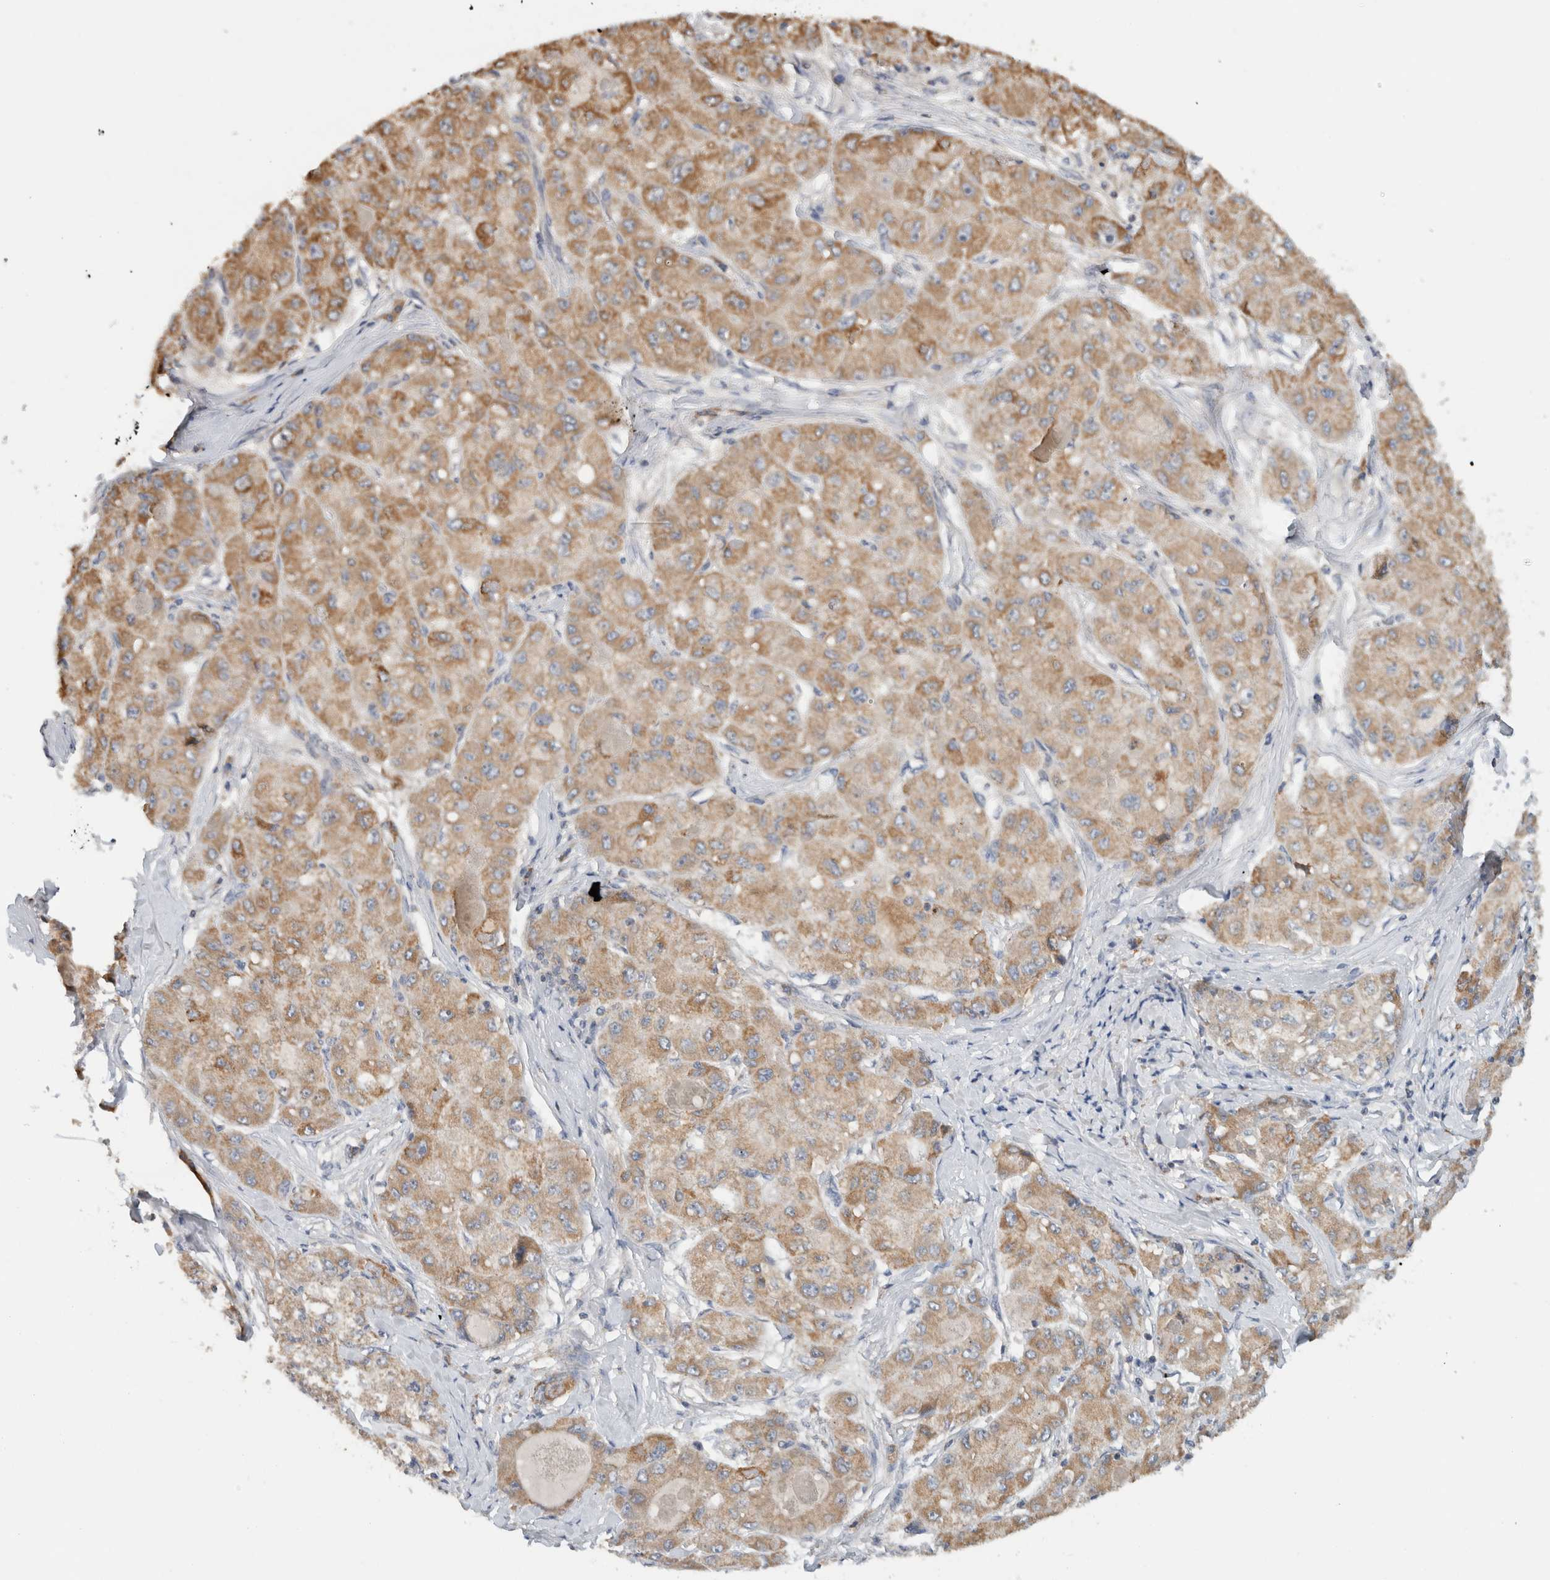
{"staining": {"intensity": "moderate", "quantity": ">75%", "location": "cytoplasmic/membranous"}, "tissue": "liver cancer", "cell_type": "Tumor cells", "image_type": "cancer", "snomed": [{"axis": "morphology", "description": "Carcinoma, Hepatocellular, NOS"}, {"axis": "topography", "description": "Liver"}], "caption": "Protein expression analysis of human liver cancer reveals moderate cytoplasmic/membranous staining in approximately >75% of tumor cells.", "gene": "AMPD1", "patient": {"sex": "male", "age": 80}}